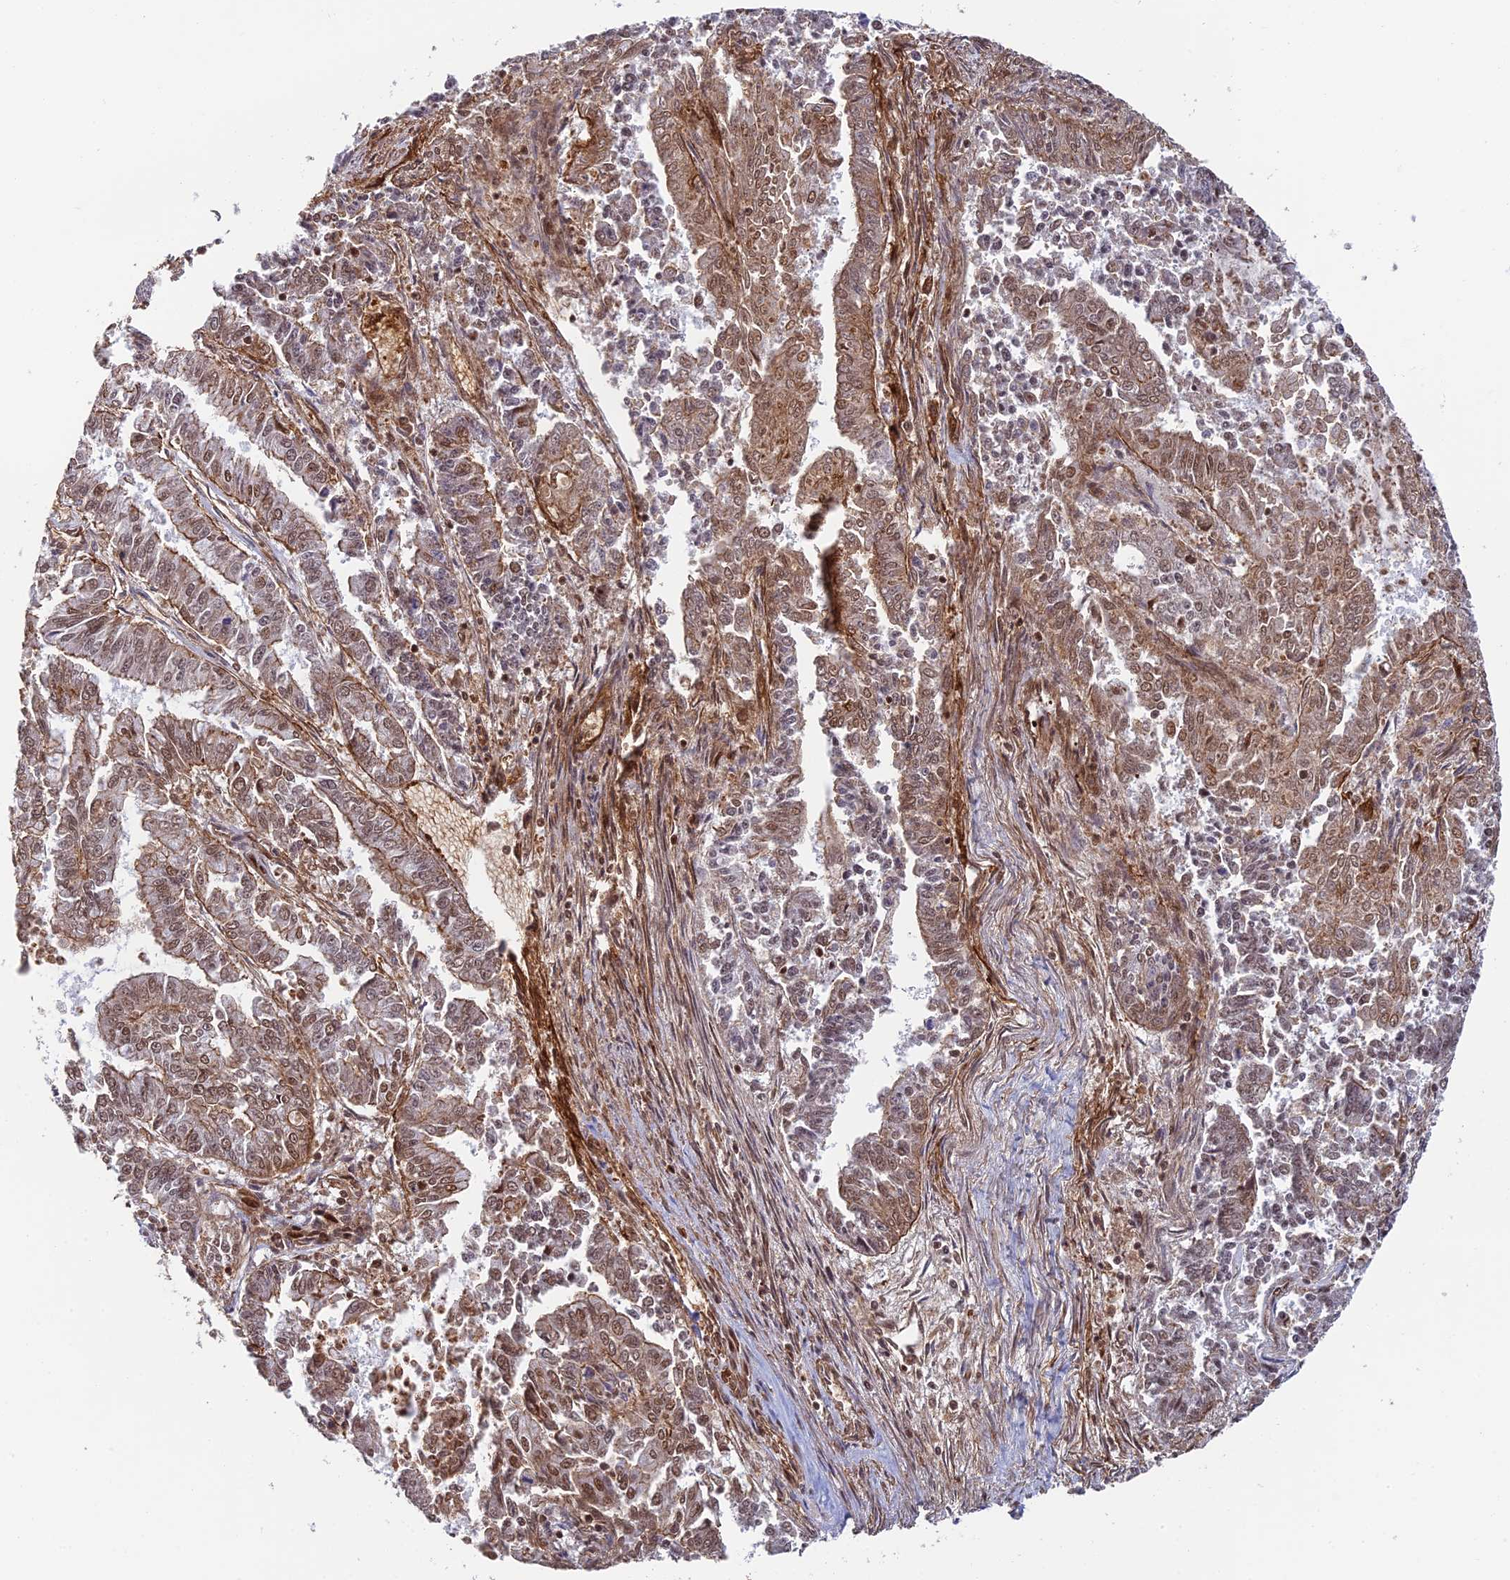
{"staining": {"intensity": "moderate", "quantity": "25%-75%", "location": "cytoplasmic/membranous,nuclear"}, "tissue": "endometrial cancer", "cell_type": "Tumor cells", "image_type": "cancer", "snomed": [{"axis": "morphology", "description": "Adenocarcinoma, NOS"}, {"axis": "topography", "description": "Endometrium"}], "caption": "Immunohistochemistry (IHC) of human endometrial adenocarcinoma demonstrates medium levels of moderate cytoplasmic/membranous and nuclear expression in about 25%-75% of tumor cells.", "gene": "OSBPL1A", "patient": {"sex": "female", "age": 73}}